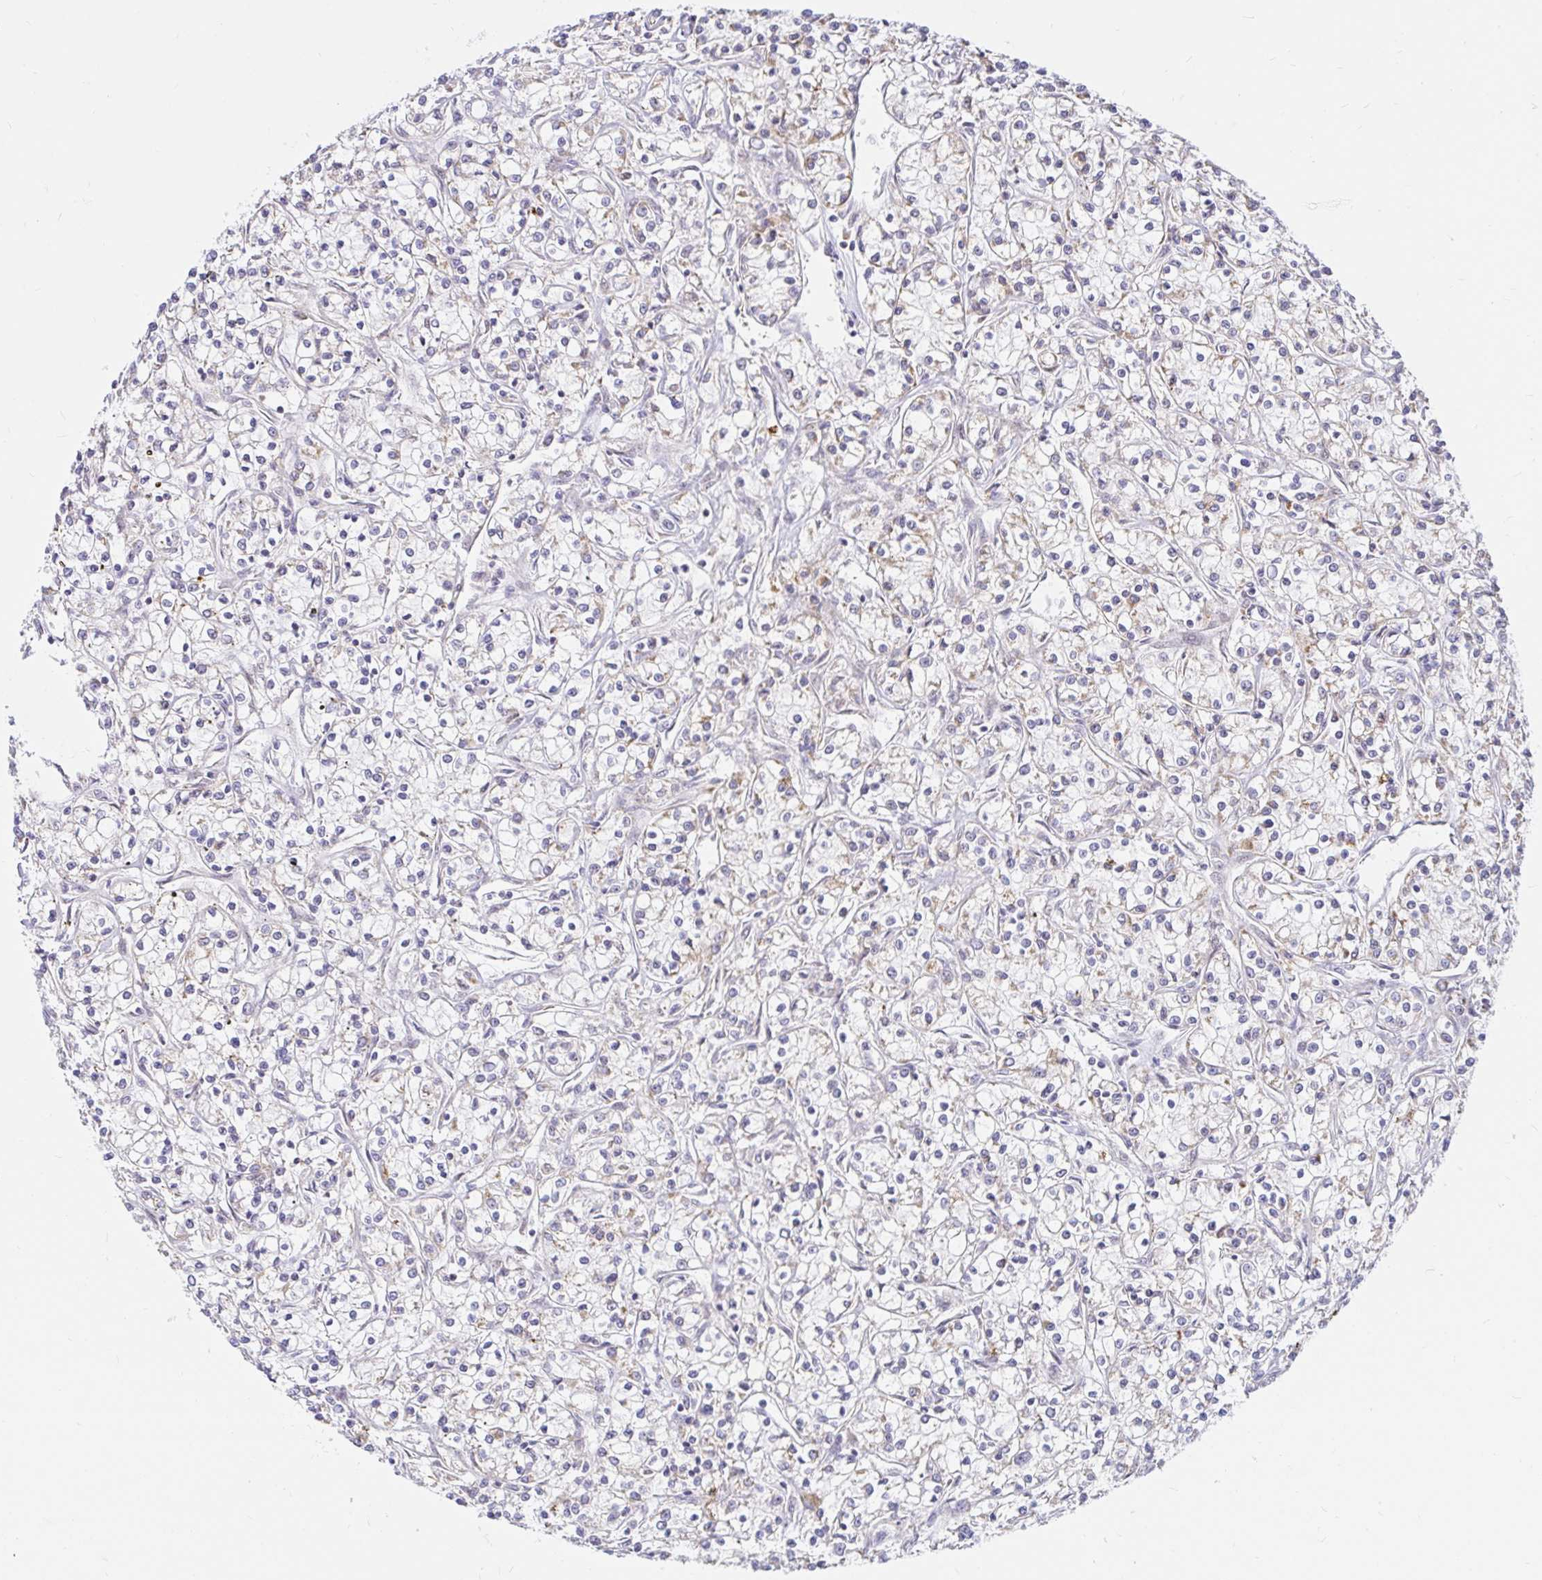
{"staining": {"intensity": "weak", "quantity": "<25%", "location": "cytoplasmic/membranous"}, "tissue": "renal cancer", "cell_type": "Tumor cells", "image_type": "cancer", "snomed": [{"axis": "morphology", "description": "Adenocarcinoma, NOS"}, {"axis": "topography", "description": "Kidney"}], "caption": "This photomicrograph is of renal adenocarcinoma stained with immunohistochemistry to label a protein in brown with the nuclei are counter-stained blue. There is no expression in tumor cells.", "gene": "TIMM50", "patient": {"sex": "female", "age": 59}}